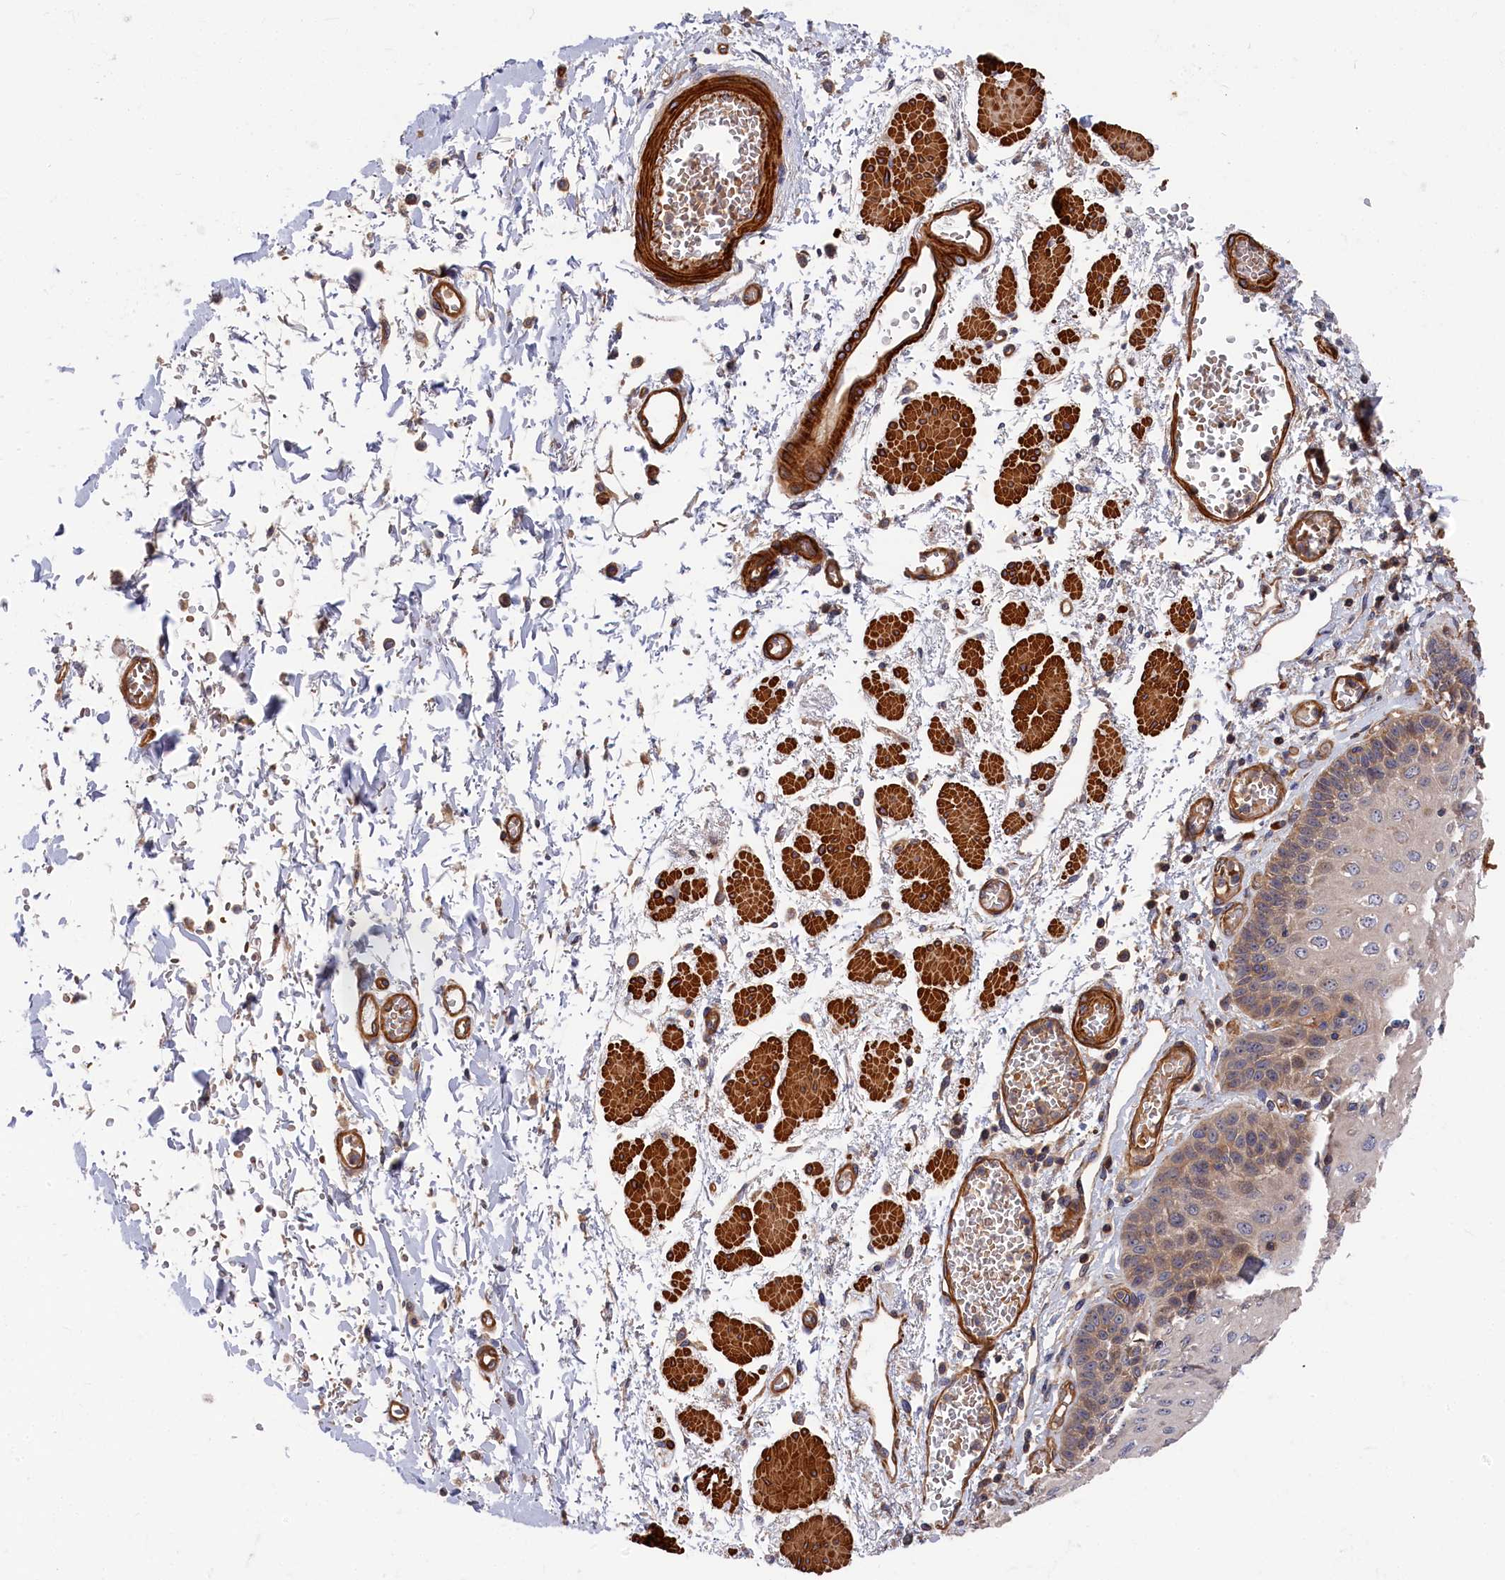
{"staining": {"intensity": "moderate", "quantity": "25%-75%", "location": "cytoplasmic/membranous"}, "tissue": "esophagus", "cell_type": "Squamous epithelial cells", "image_type": "normal", "snomed": [{"axis": "morphology", "description": "Normal tissue, NOS"}, {"axis": "topography", "description": "Esophagus"}], "caption": "Human esophagus stained for a protein (brown) reveals moderate cytoplasmic/membranous positive expression in about 25%-75% of squamous epithelial cells.", "gene": "LDHD", "patient": {"sex": "male", "age": 81}}